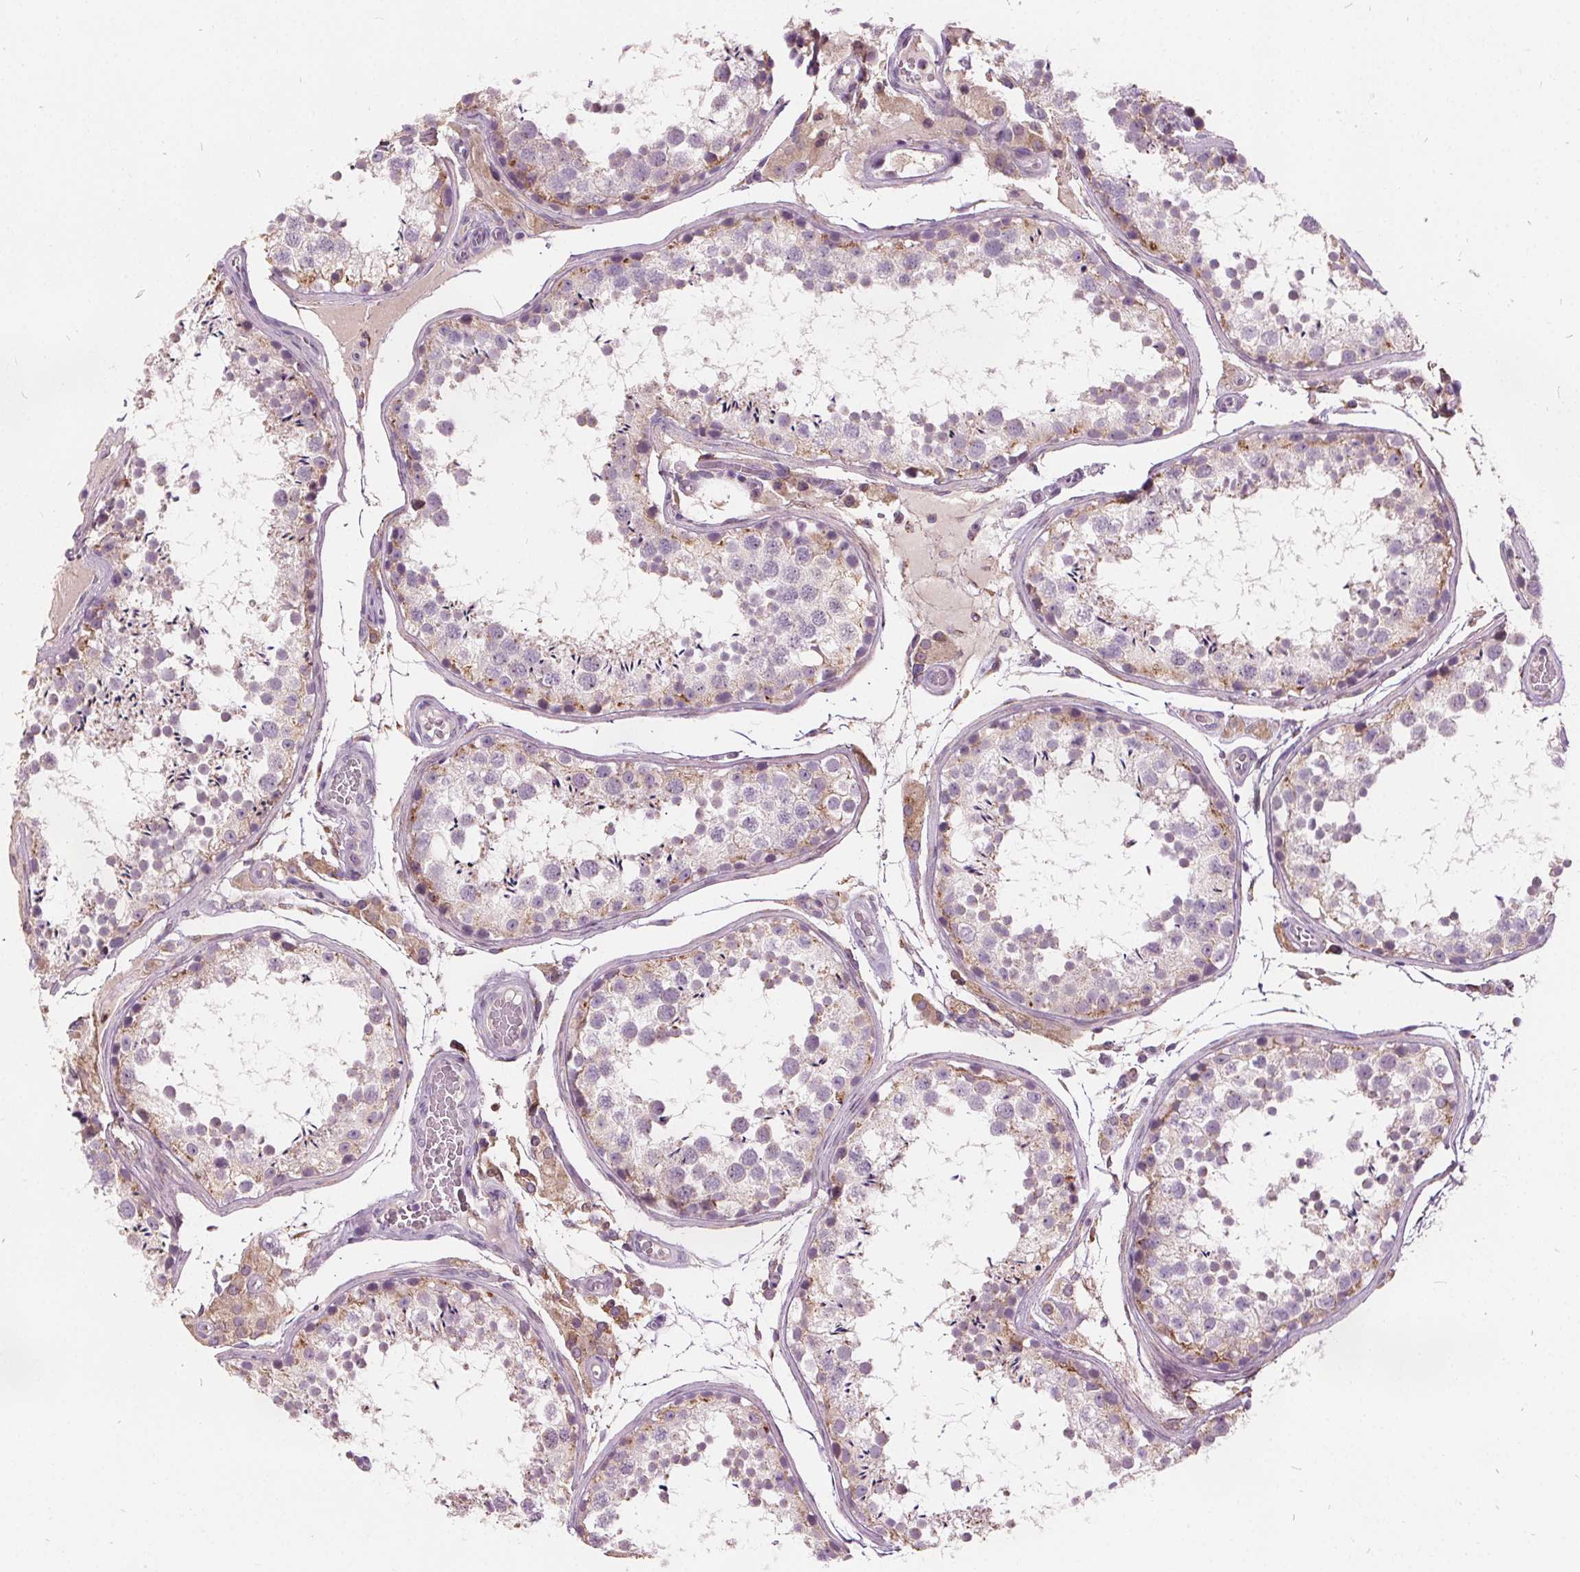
{"staining": {"intensity": "moderate", "quantity": "<25%", "location": "cytoplasmic/membranous"}, "tissue": "testis", "cell_type": "Cells in seminiferous ducts", "image_type": "normal", "snomed": [{"axis": "morphology", "description": "Normal tissue, NOS"}, {"axis": "topography", "description": "Testis"}], "caption": "An image of human testis stained for a protein demonstrates moderate cytoplasmic/membranous brown staining in cells in seminiferous ducts. (brown staining indicates protein expression, while blue staining denotes nuclei).", "gene": "ACOX2", "patient": {"sex": "male", "age": 29}}